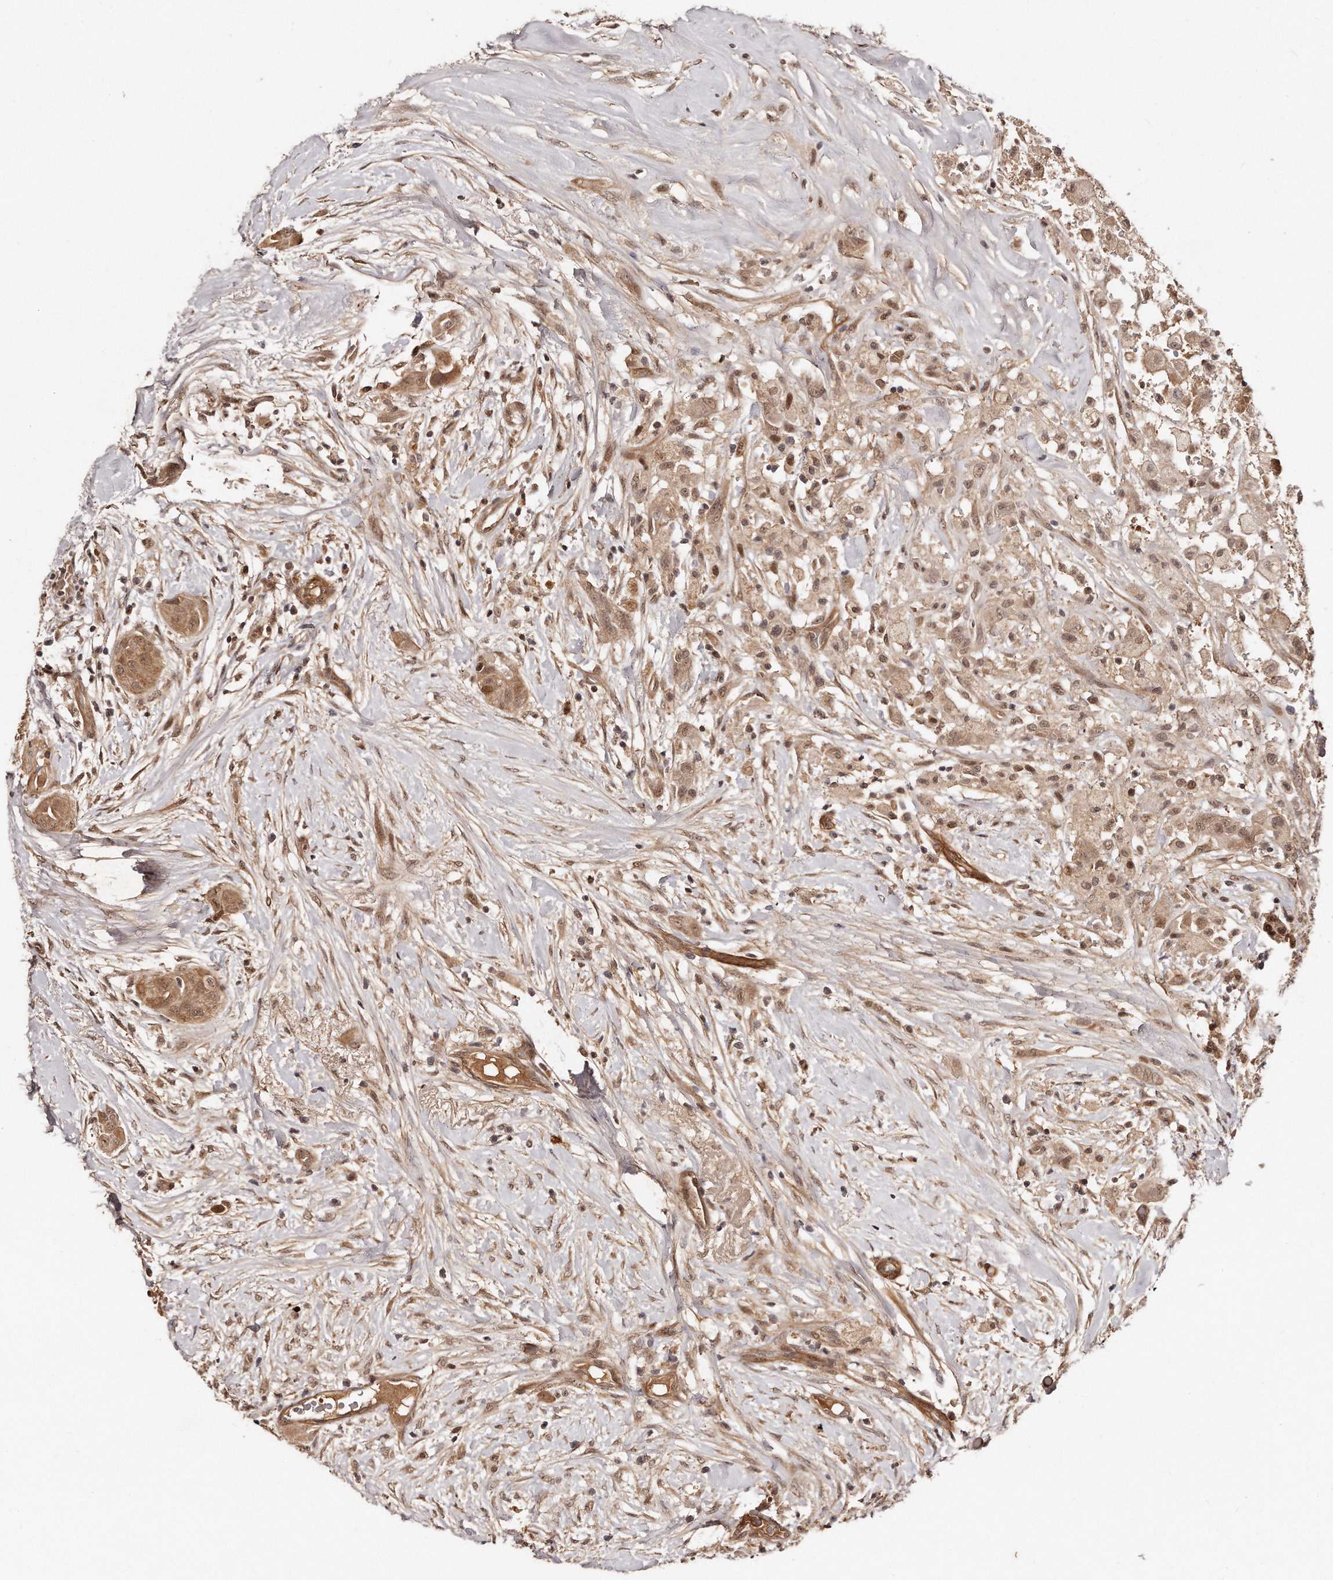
{"staining": {"intensity": "moderate", "quantity": ">75%", "location": "cytoplasmic/membranous,nuclear"}, "tissue": "thyroid cancer", "cell_type": "Tumor cells", "image_type": "cancer", "snomed": [{"axis": "morphology", "description": "Papillary adenocarcinoma, NOS"}, {"axis": "topography", "description": "Thyroid gland"}], "caption": "IHC of human thyroid cancer (papillary adenocarcinoma) exhibits medium levels of moderate cytoplasmic/membranous and nuclear expression in about >75% of tumor cells. Immunohistochemistry (ihc) stains the protein of interest in brown and the nuclei are stained blue.", "gene": "SOX4", "patient": {"sex": "female", "age": 59}}